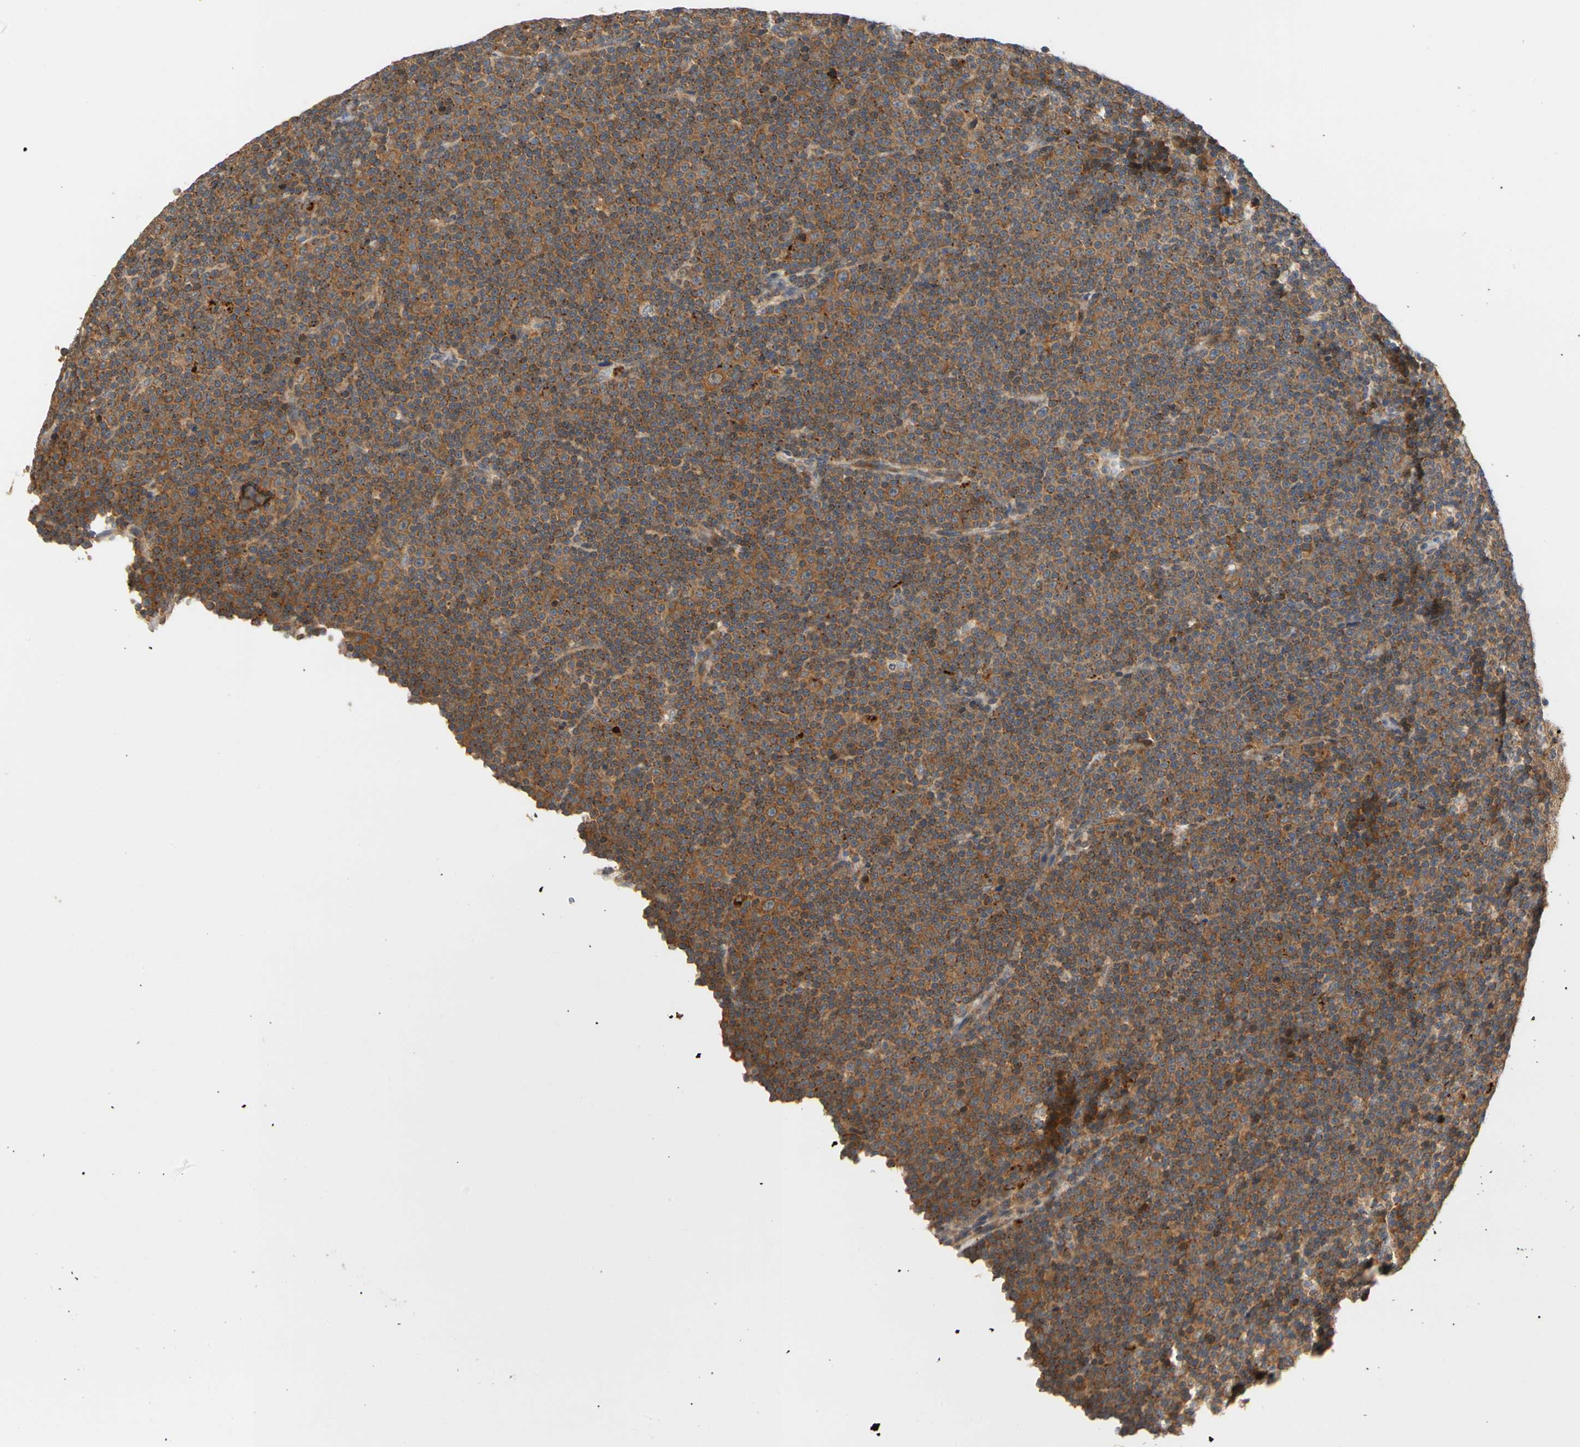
{"staining": {"intensity": "moderate", "quantity": ">75%", "location": "cytoplasmic/membranous"}, "tissue": "lymphoma", "cell_type": "Tumor cells", "image_type": "cancer", "snomed": [{"axis": "morphology", "description": "Malignant lymphoma, non-Hodgkin's type, Low grade"}, {"axis": "topography", "description": "Lymph node"}], "caption": "Protein analysis of low-grade malignant lymphoma, non-Hodgkin's type tissue reveals moderate cytoplasmic/membranous expression in approximately >75% of tumor cells.", "gene": "ANKHD1", "patient": {"sex": "female", "age": 67}}